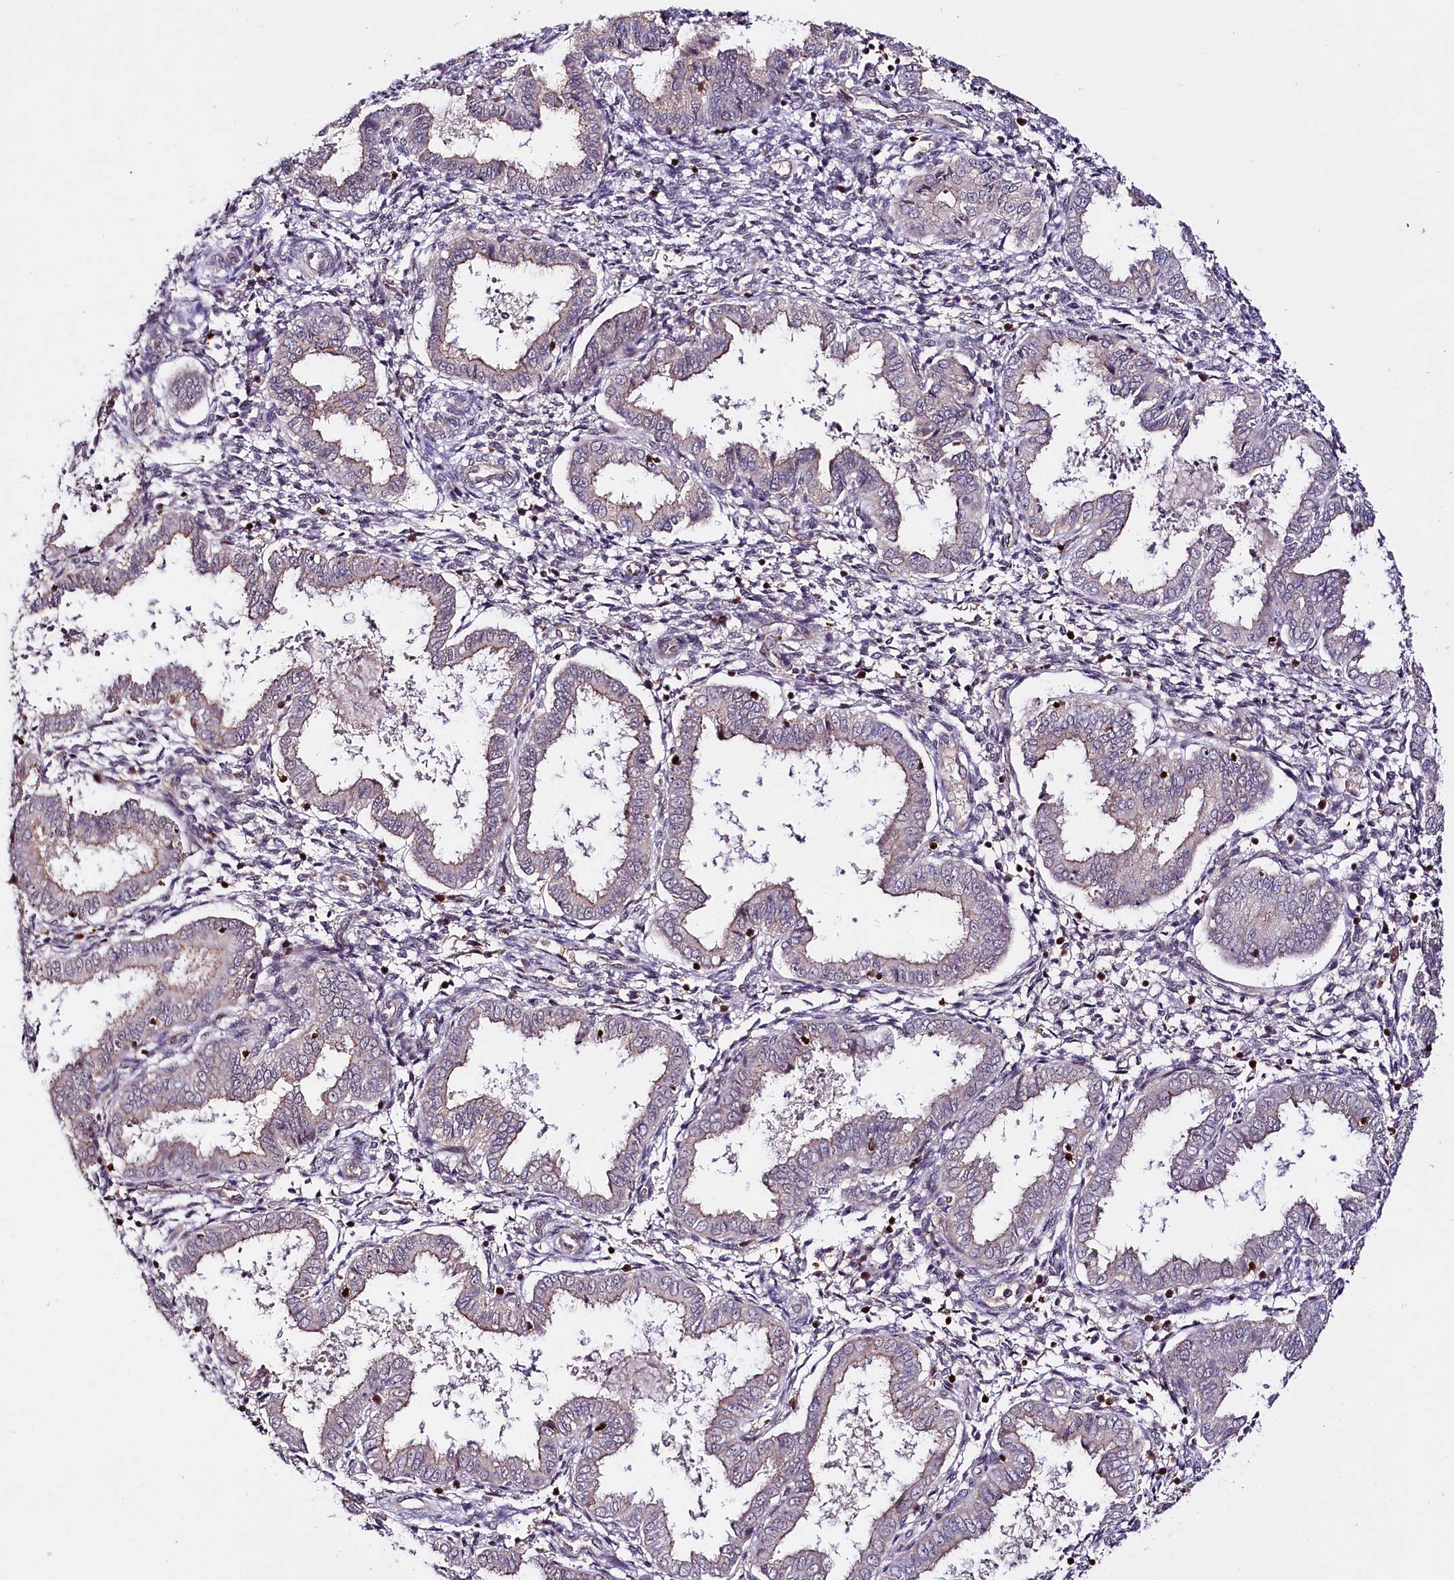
{"staining": {"intensity": "negative", "quantity": "none", "location": "none"}, "tissue": "endometrium", "cell_type": "Cells in endometrial stroma", "image_type": "normal", "snomed": [{"axis": "morphology", "description": "Normal tissue, NOS"}, {"axis": "topography", "description": "Endometrium"}], "caption": "A histopathology image of endometrium stained for a protein shows no brown staining in cells in endometrial stroma. (Brightfield microscopy of DAB IHC at high magnification).", "gene": "TAFAZZIN", "patient": {"sex": "female", "age": 33}}